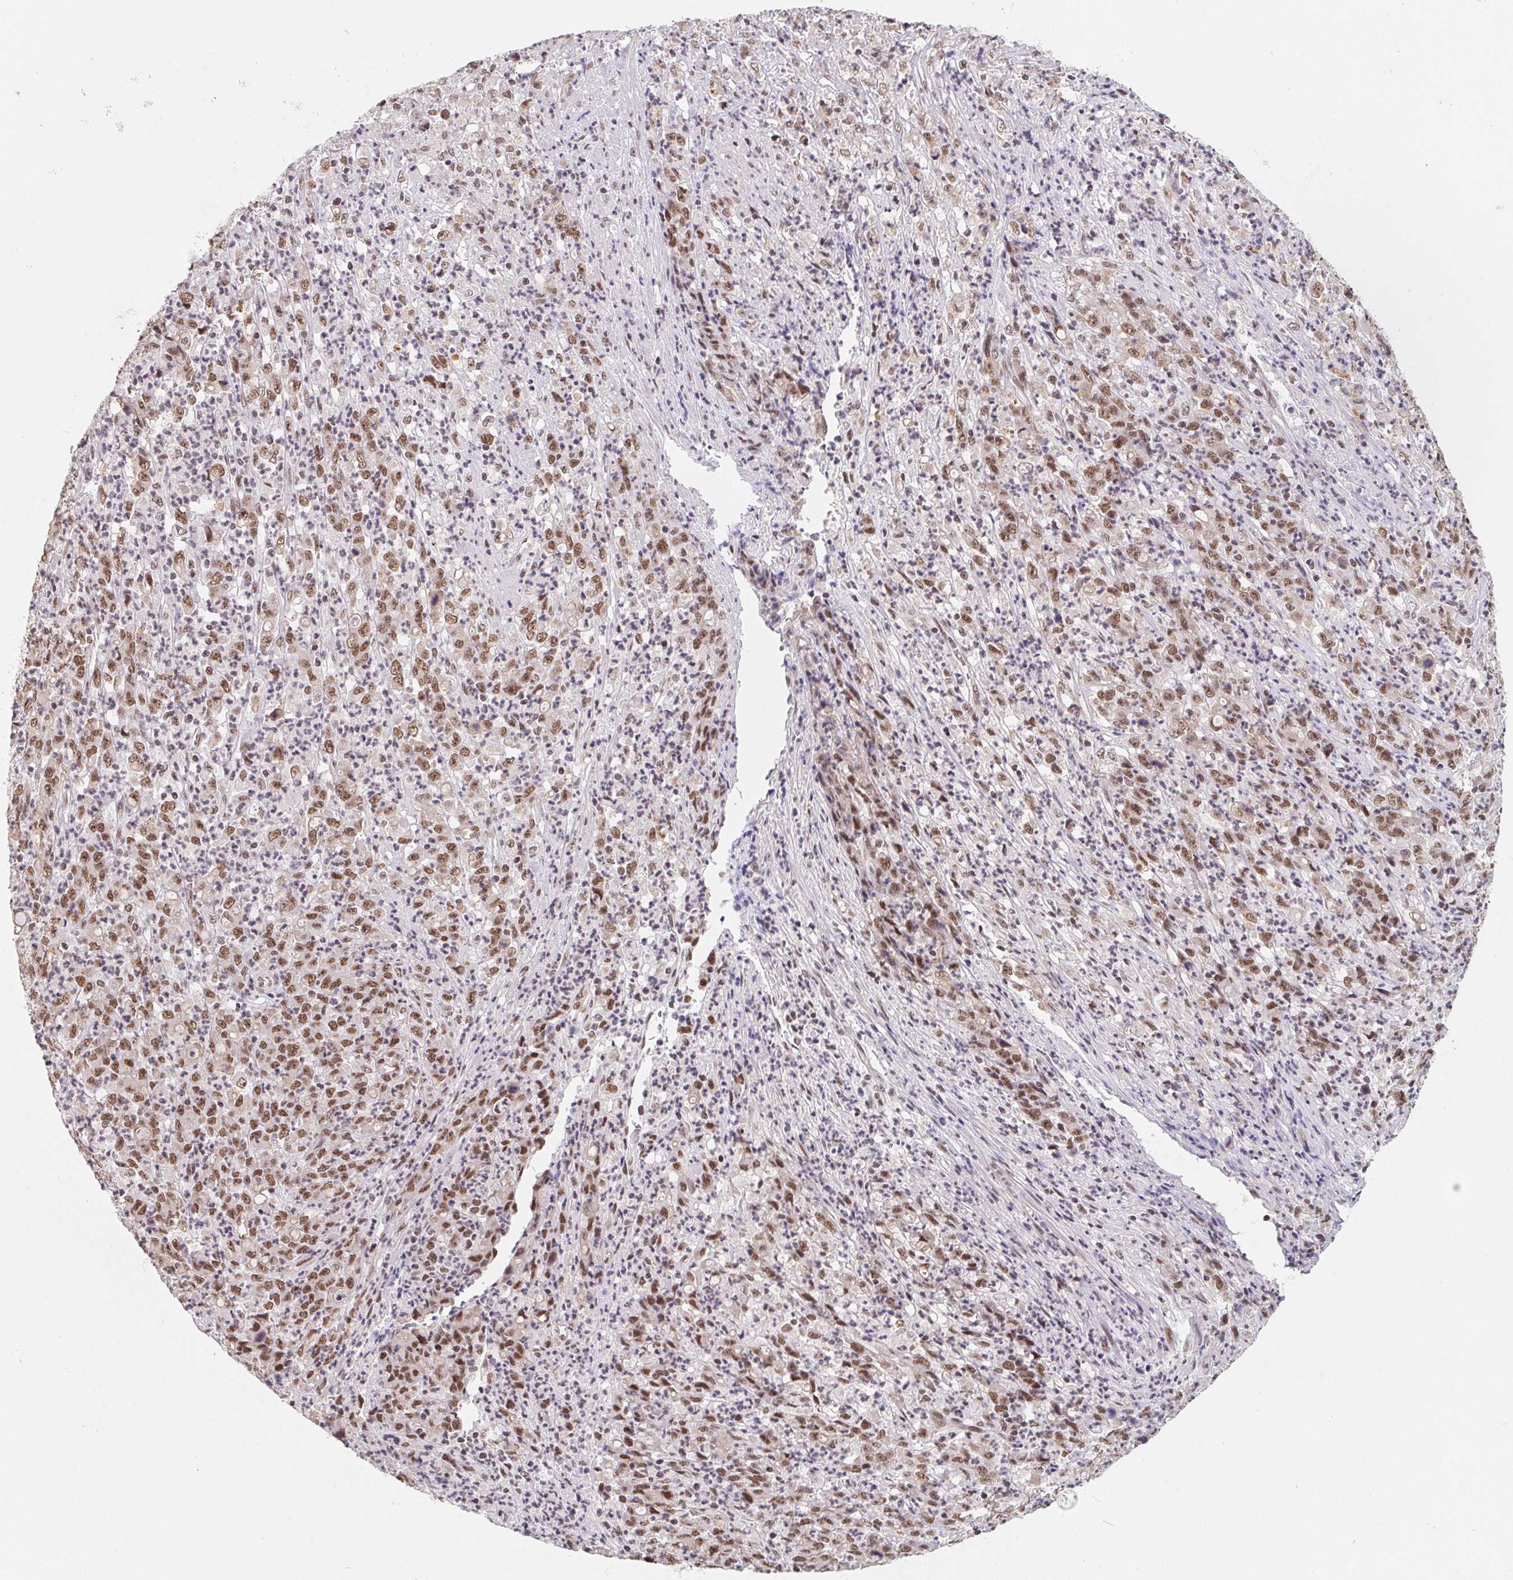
{"staining": {"intensity": "moderate", "quantity": ">75%", "location": "nuclear"}, "tissue": "stomach cancer", "cell_type": "Tumor cells", "image_type": "cancer", "snomed": [{"axis": "morphology", "description": "Adenocarcinoma, NOS"}, {"axis": "topography", "description": "Stomach, lower"}], "caption": "Immunohistochemical staining of adenocarcinoma (stomach) displays moderate nuclear protein staining in approximately >75% of tumor cells.", "gene": "TCERG1", "patient": {"sex": "female", "age": 71}}